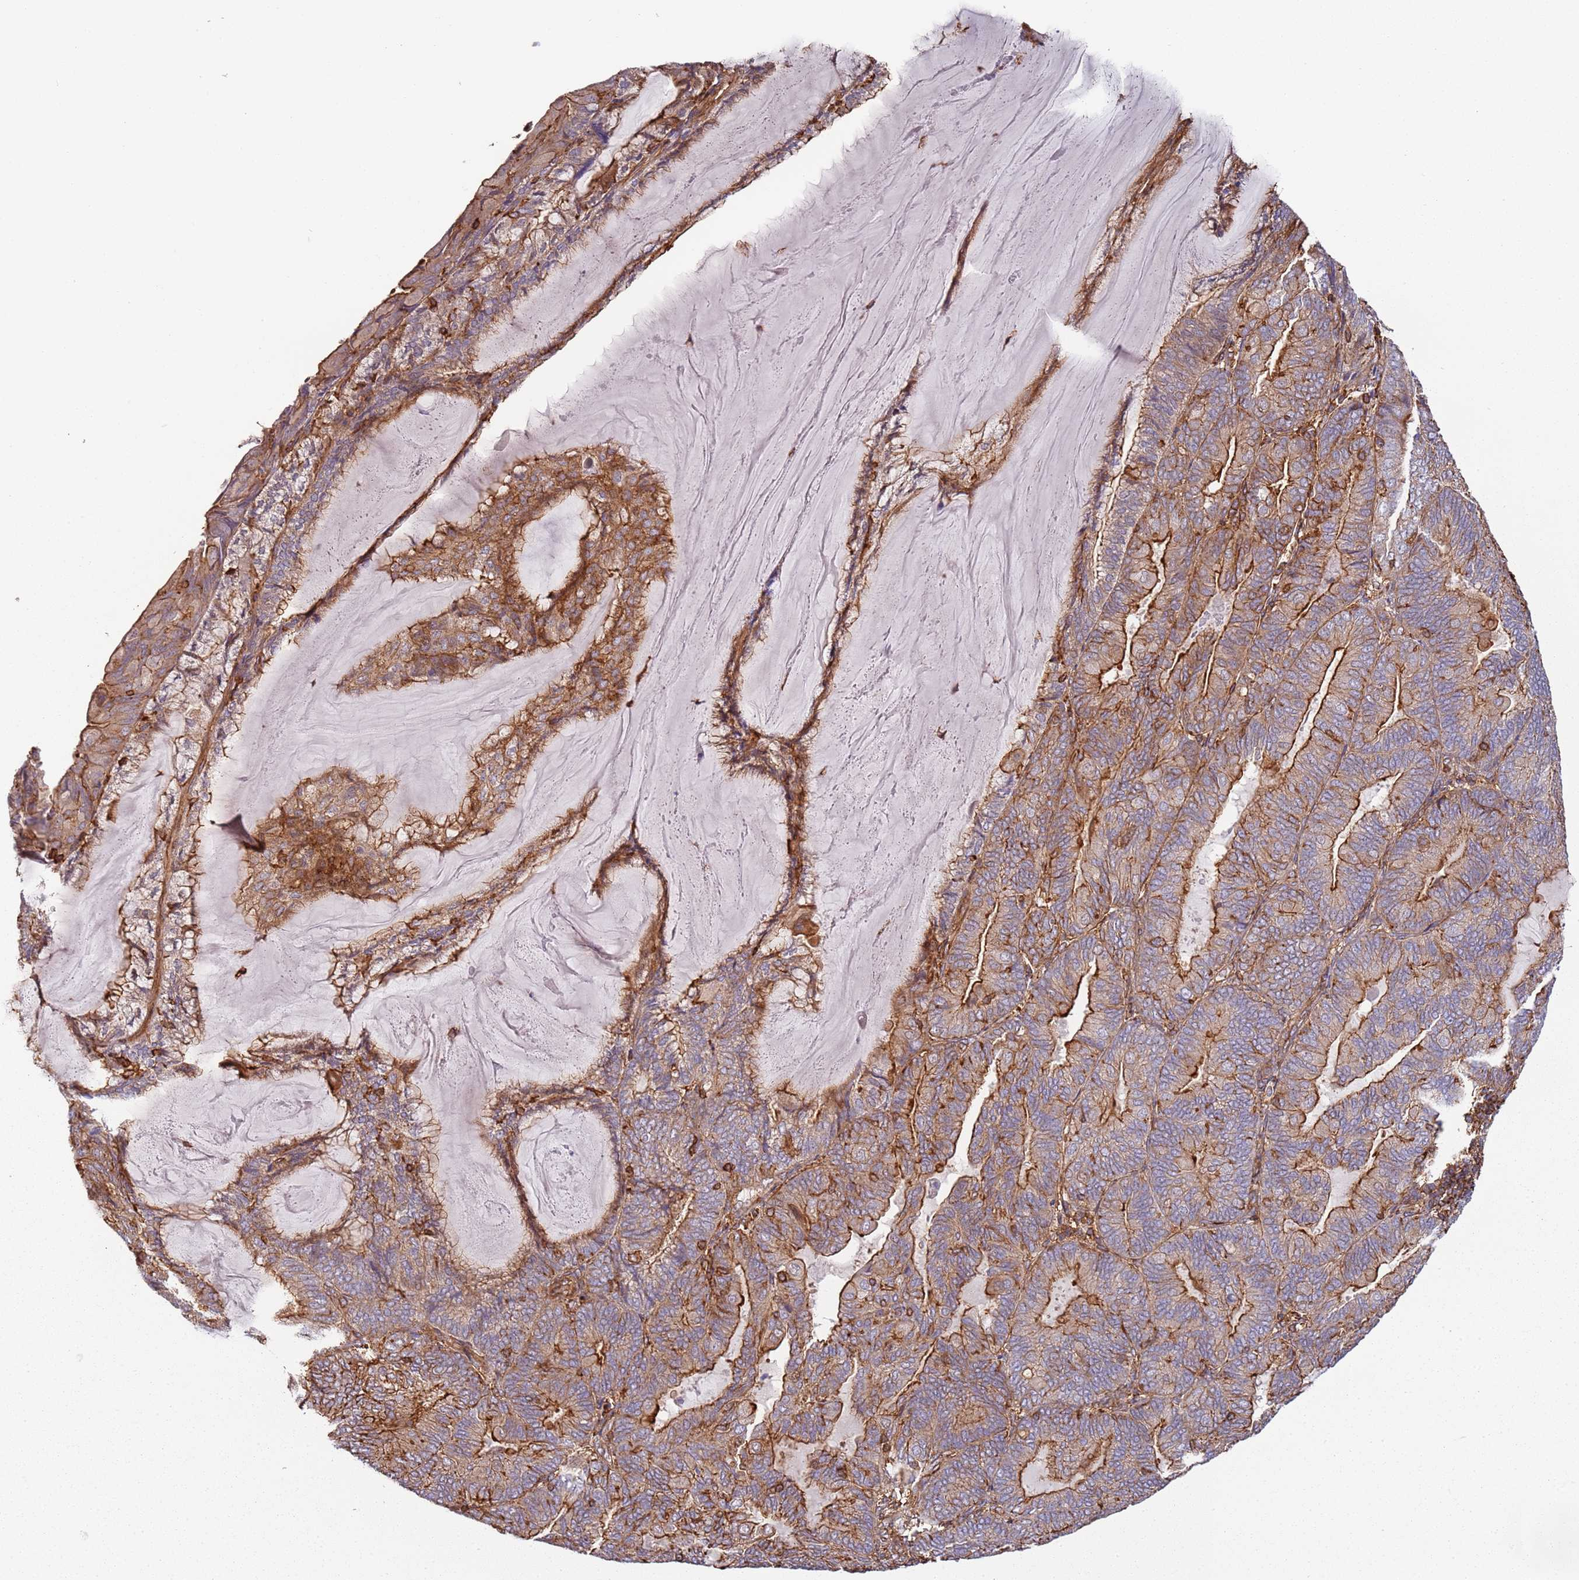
{"staining": {"intensity": "moderate", "quantity": ">75%", "location": "cytoplasmic/membranous"}, "tissue": "endometrial cancer", "cell_type": "Tumor cells", "image_type": "cancer", "snomed": [{"axis": "morphology", "description": "Adenocarcinoma, NOS"}, {"axis": "topography", "description": "Endometrium"}], "caption": "This histopathology image exhibits adenocarcinoma (endometrial) stained with immunohistochemistry (IHC) to label a protein in brown. The cytoplasmic/membranous of tumor cells show moderate positivity for the protein. Nuclei are counter-stained blue.", "gene": "CYP2U1", "patient": {"sex": "female", "age": 81}}